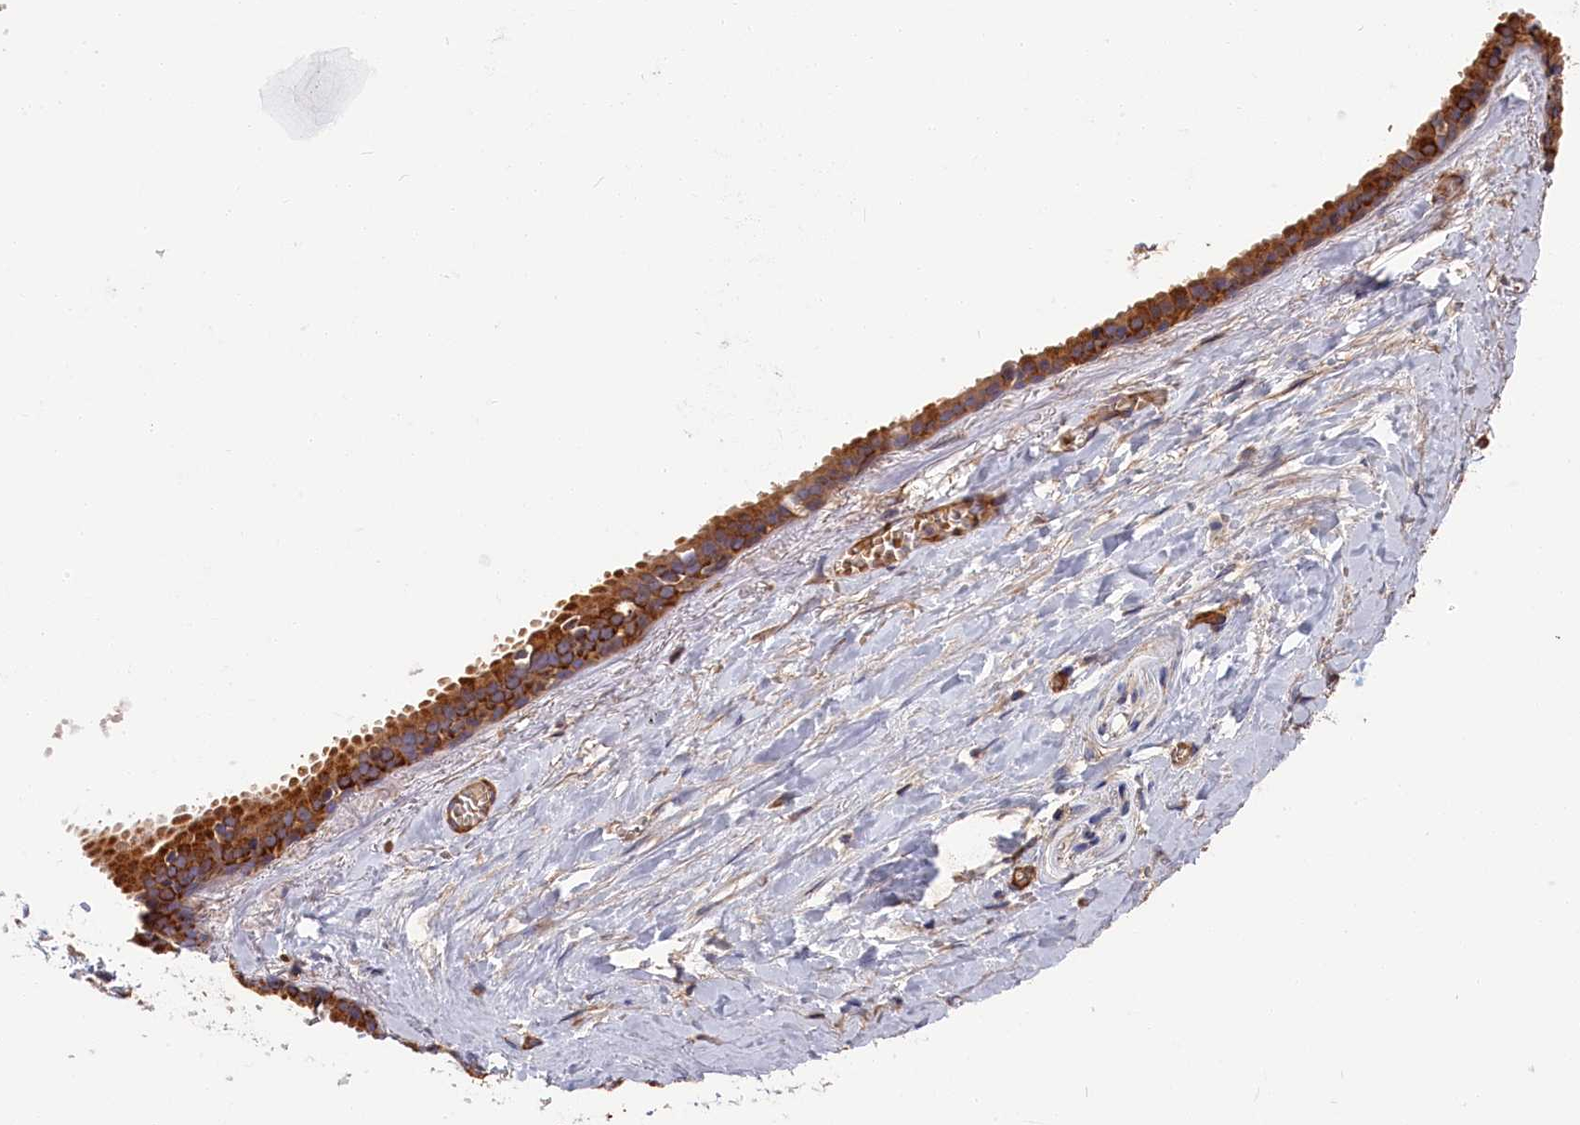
{"staining": {"intensity": "negative", "quantity": "none", "location": "none"}, "tissue": "adipose tissue", "cell_type": "Adipocytes", "image_type": "normal", "snomed": [{"axis": "morphology", "description": "Normal tissue, NOS"}, {"axis": "topography", "description": "Salivary gland"}, {"axis": "topography", "description": "Peripheral nerve tissue"}], "caption": "High power microscopy micrograph of an IHC photomicrograph of benign adipose tissue, revealing no significant expression in adipocytes.", "gene": "LDHD", "patient": {"sex": "male", "age": 62}}